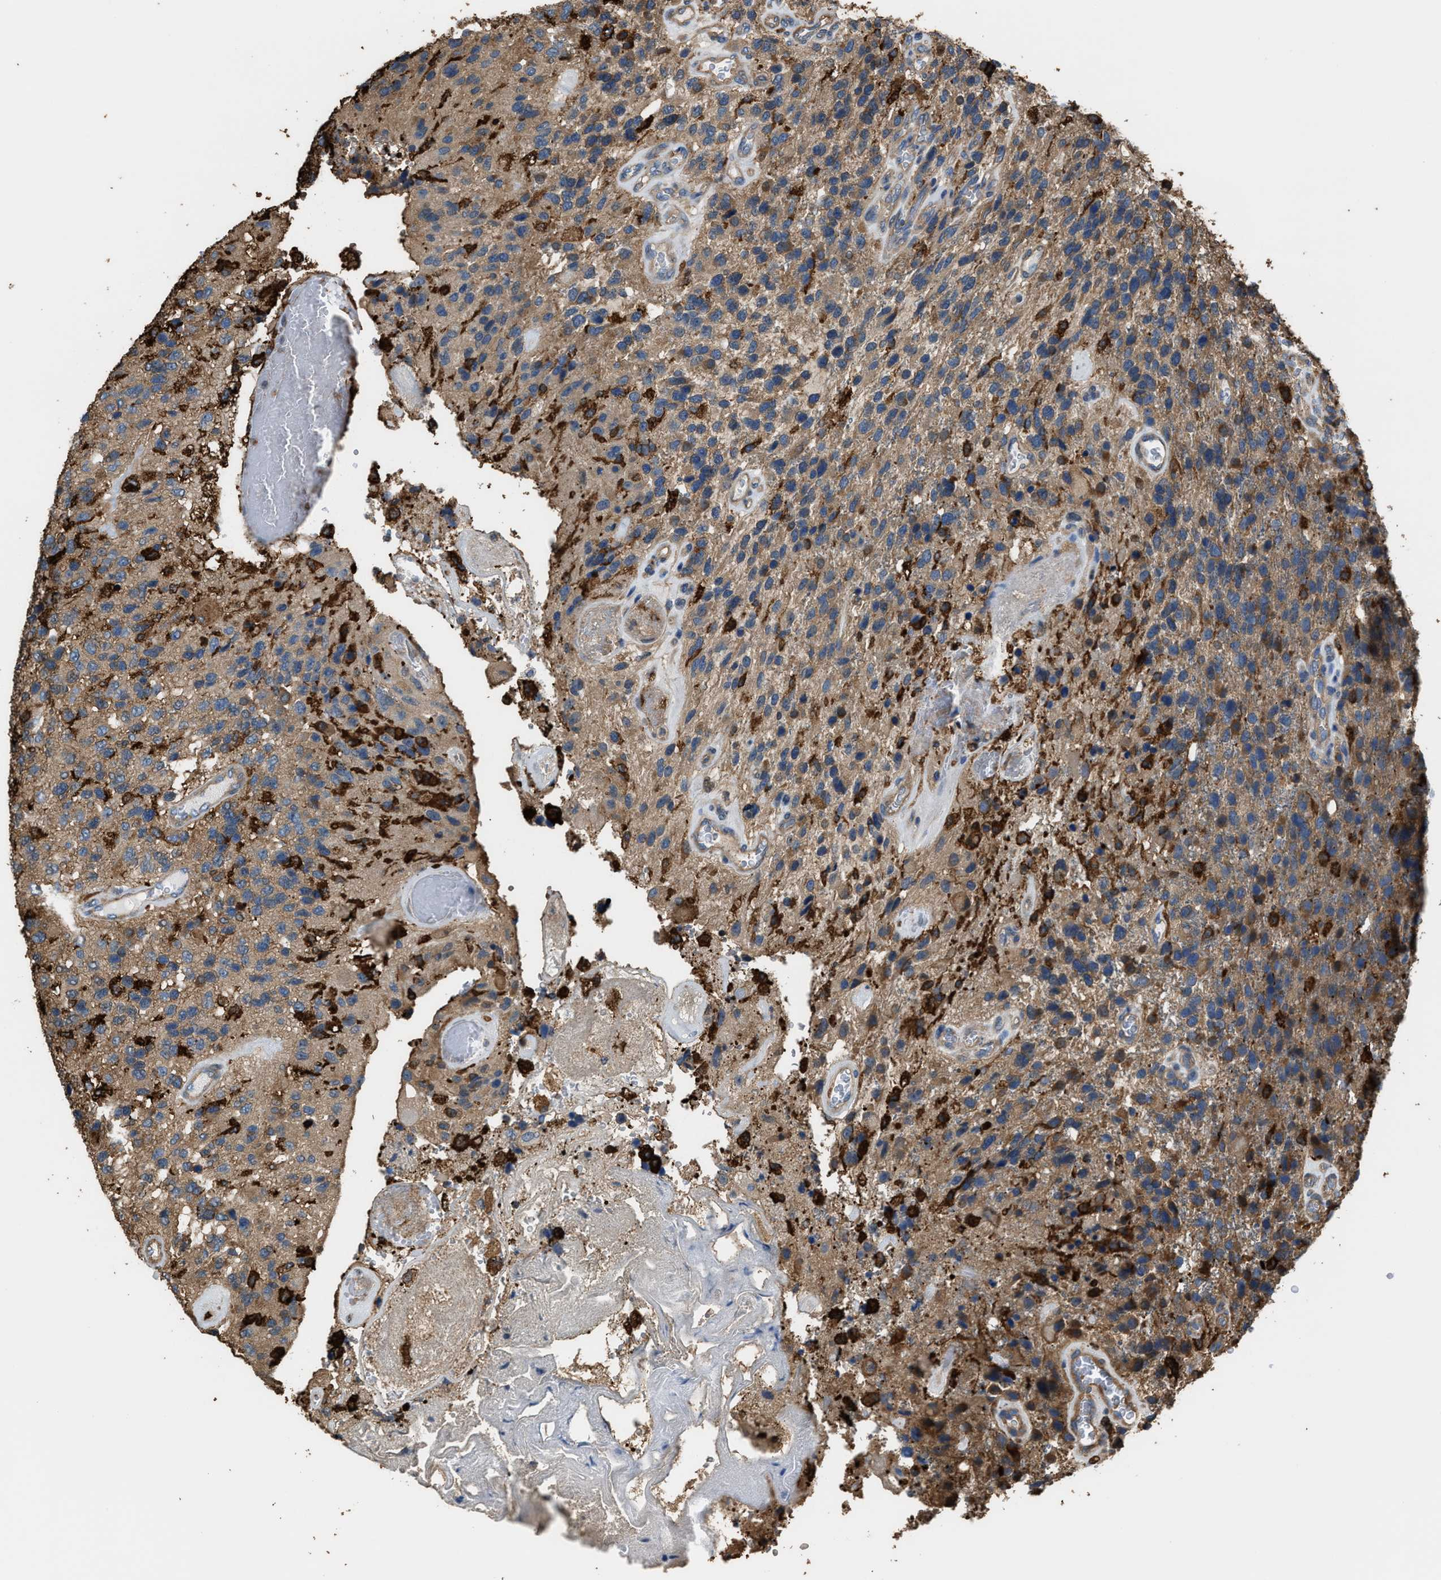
{"staining": {"intensity": "moderate", "quantity": ">75%", "location": "cytoplasmic/membranous"}, "tissue": "glioma", "cell_type": "Tumor cells", "image_type": "cancer", "snomed": [{"axis": "morphology", "description": "Glioma, malignant, High grade"}, {"axis": "topography", "description": "Brain"}], "caption": "This photomicrograph shows IHC staining of human glioma, with medium moderate cytoplasmic/membranous positivity in approximately >75% of tumor cells.", "gene": "ATIC", "patient": {"sex": "female", "age": 58}}